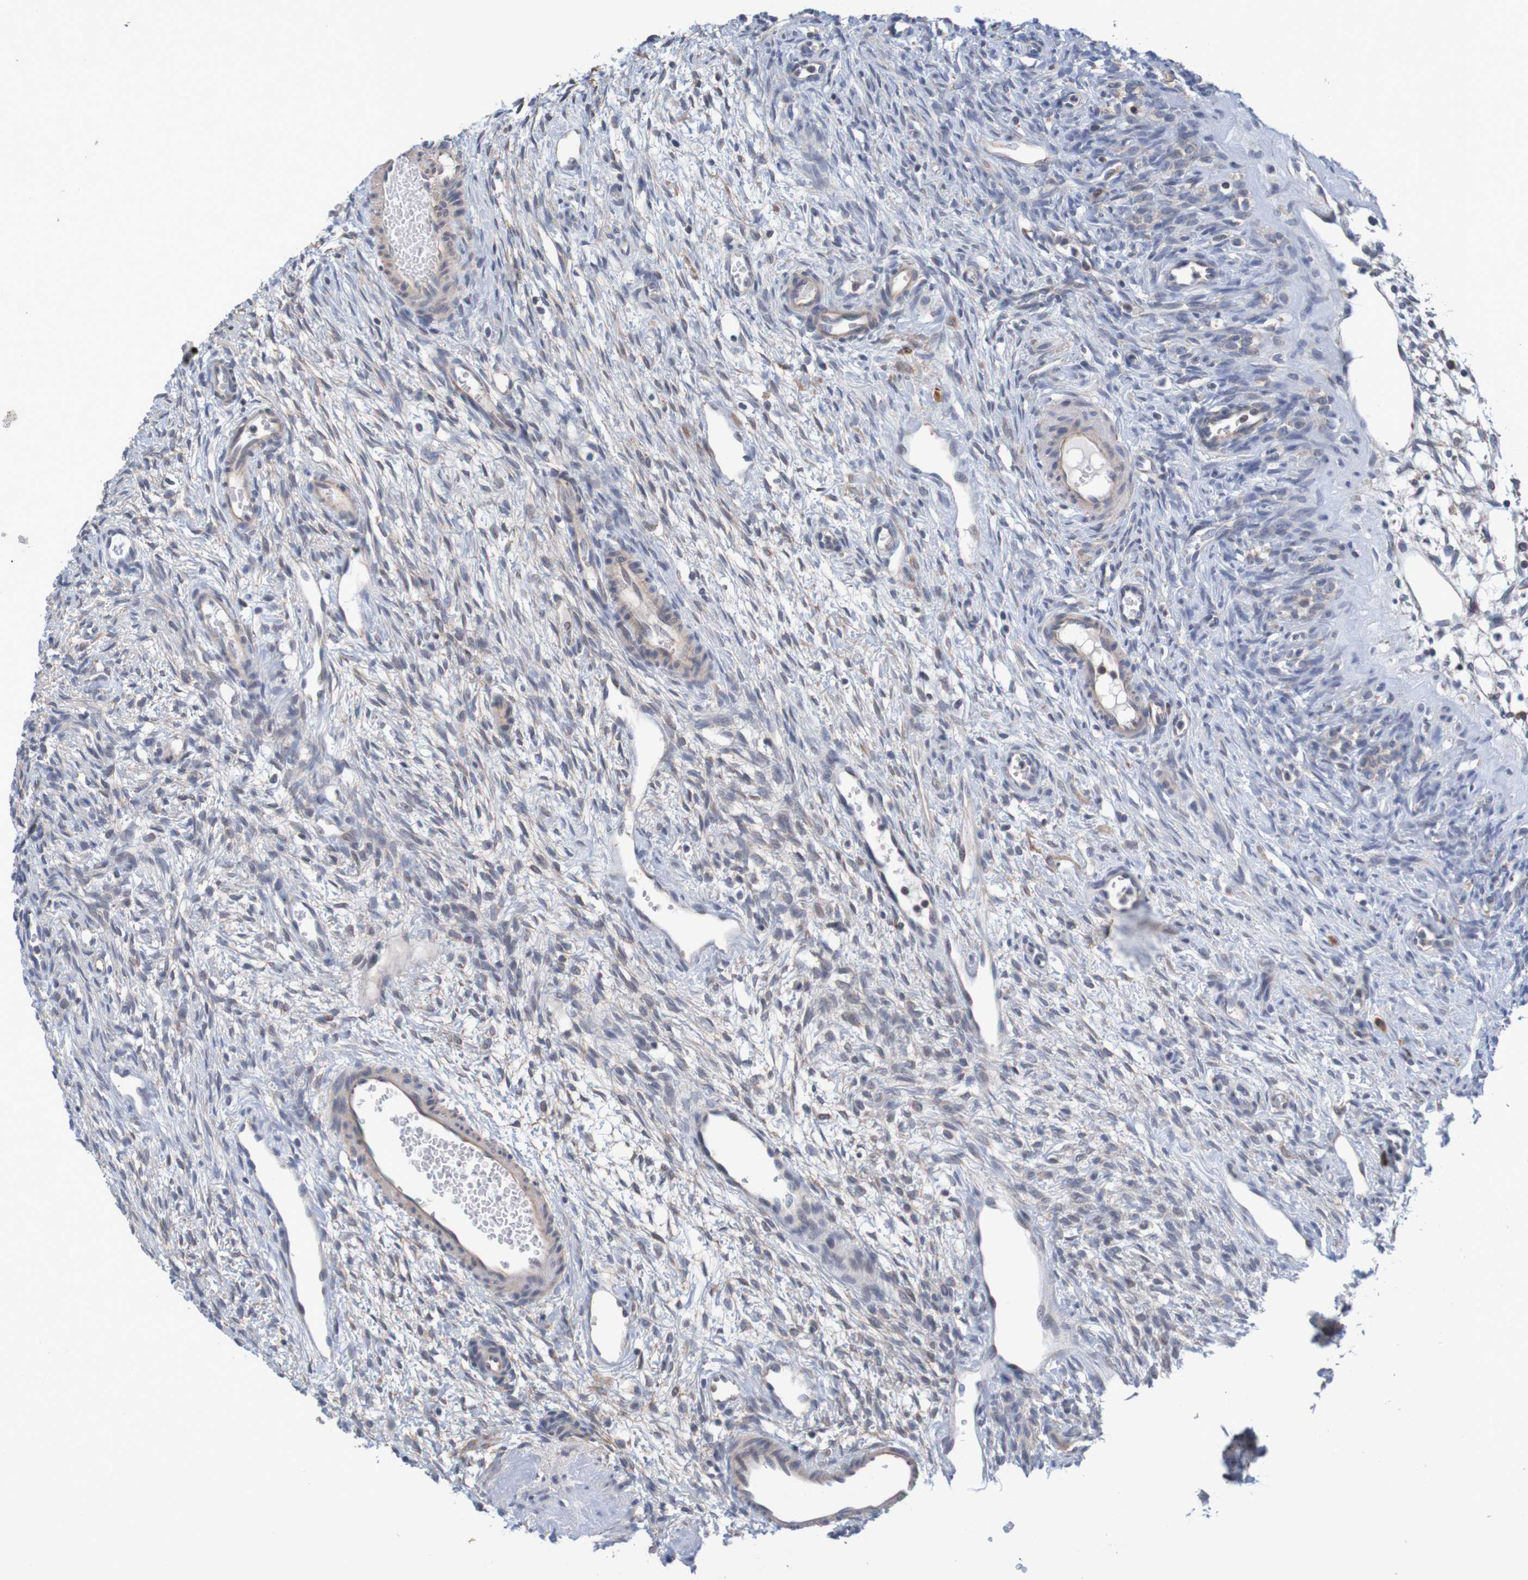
{"staining": {"intensity": "weak", "quantity": "25%-75%", "location": "cytoplasmic/membranous"}, "tissue": "ovary", "cell_type": "Ovarian stroma cells", "image_type": "normal", "snomed": [{"axis": "morphology", "description": "Normal tissue, NOS"}, {"axis": "topography", "description": "Ovary"}], "caption": "Immunohistochemistry (DAB (3,3'-diaminobenzidine)) staining of unremarkable ovary exhibits weak cytoplasmic/membranous protein expression in about 25%-75% of ovarian stroma cells.", "gene": "CLDN18", "patient": {"sex": "female", "age": 33}}